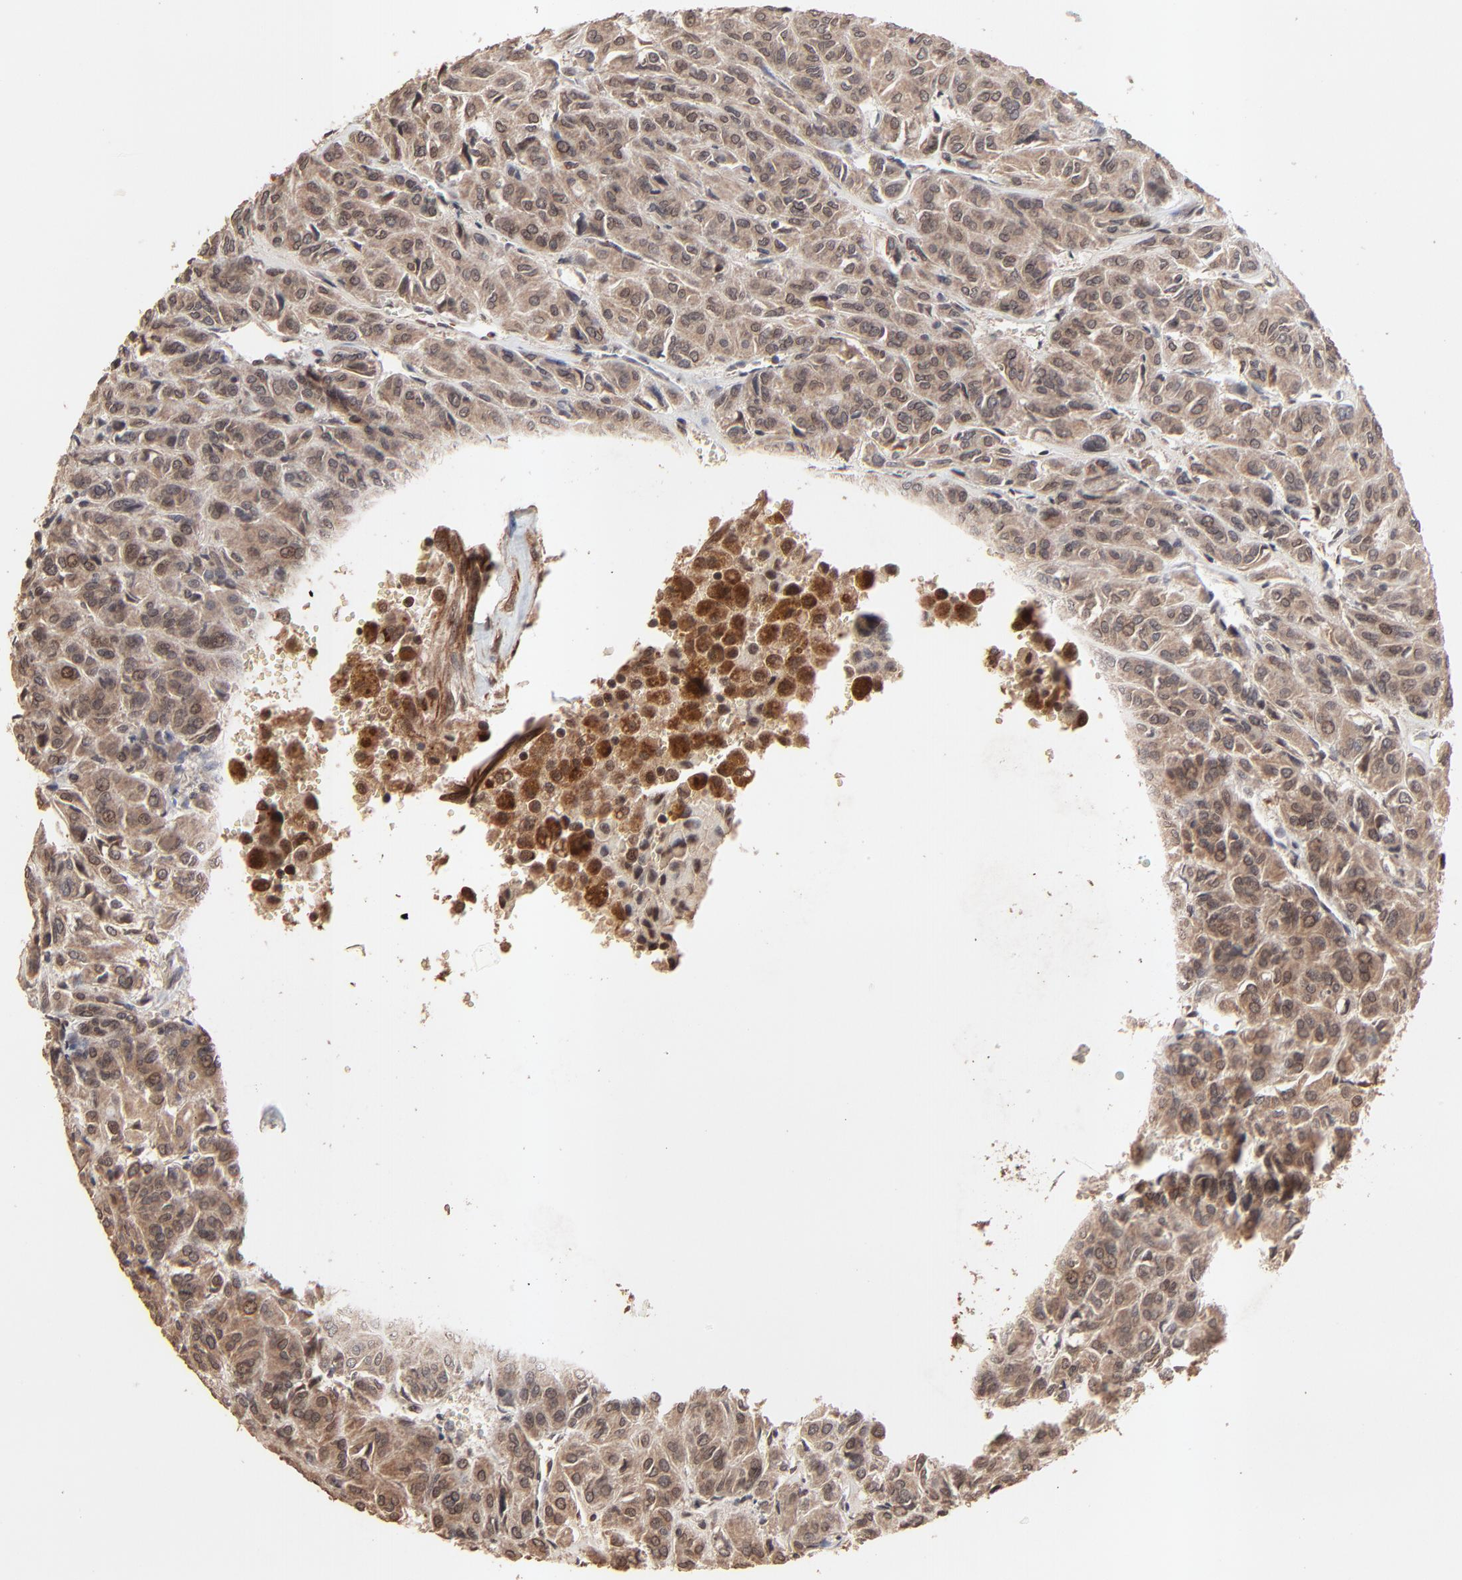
{"staining": {"intensity": "moderate", "quantity": ">75%", "location": "cytoplasmic/membranous,nuclear"}, "tissue": "thyroid cancer", "cell_type": "Tumor cells", "image_type": "cancer", "snomed": [{"axis": "morphology", "description": "Follicular adenoma carcinoma, NOS"}, {"axis": "topography", "description": "Thyroid gland"}], "caption": "Follicular adenoma carcinoma (thyroid) stained with a brown dye reveals moderate cytoplasmic/membranous and nuclear positive staining in approximately >75% of tumor cells.", "gene": "FAM227A", "patient": {"sex": "female", "age": 71}}